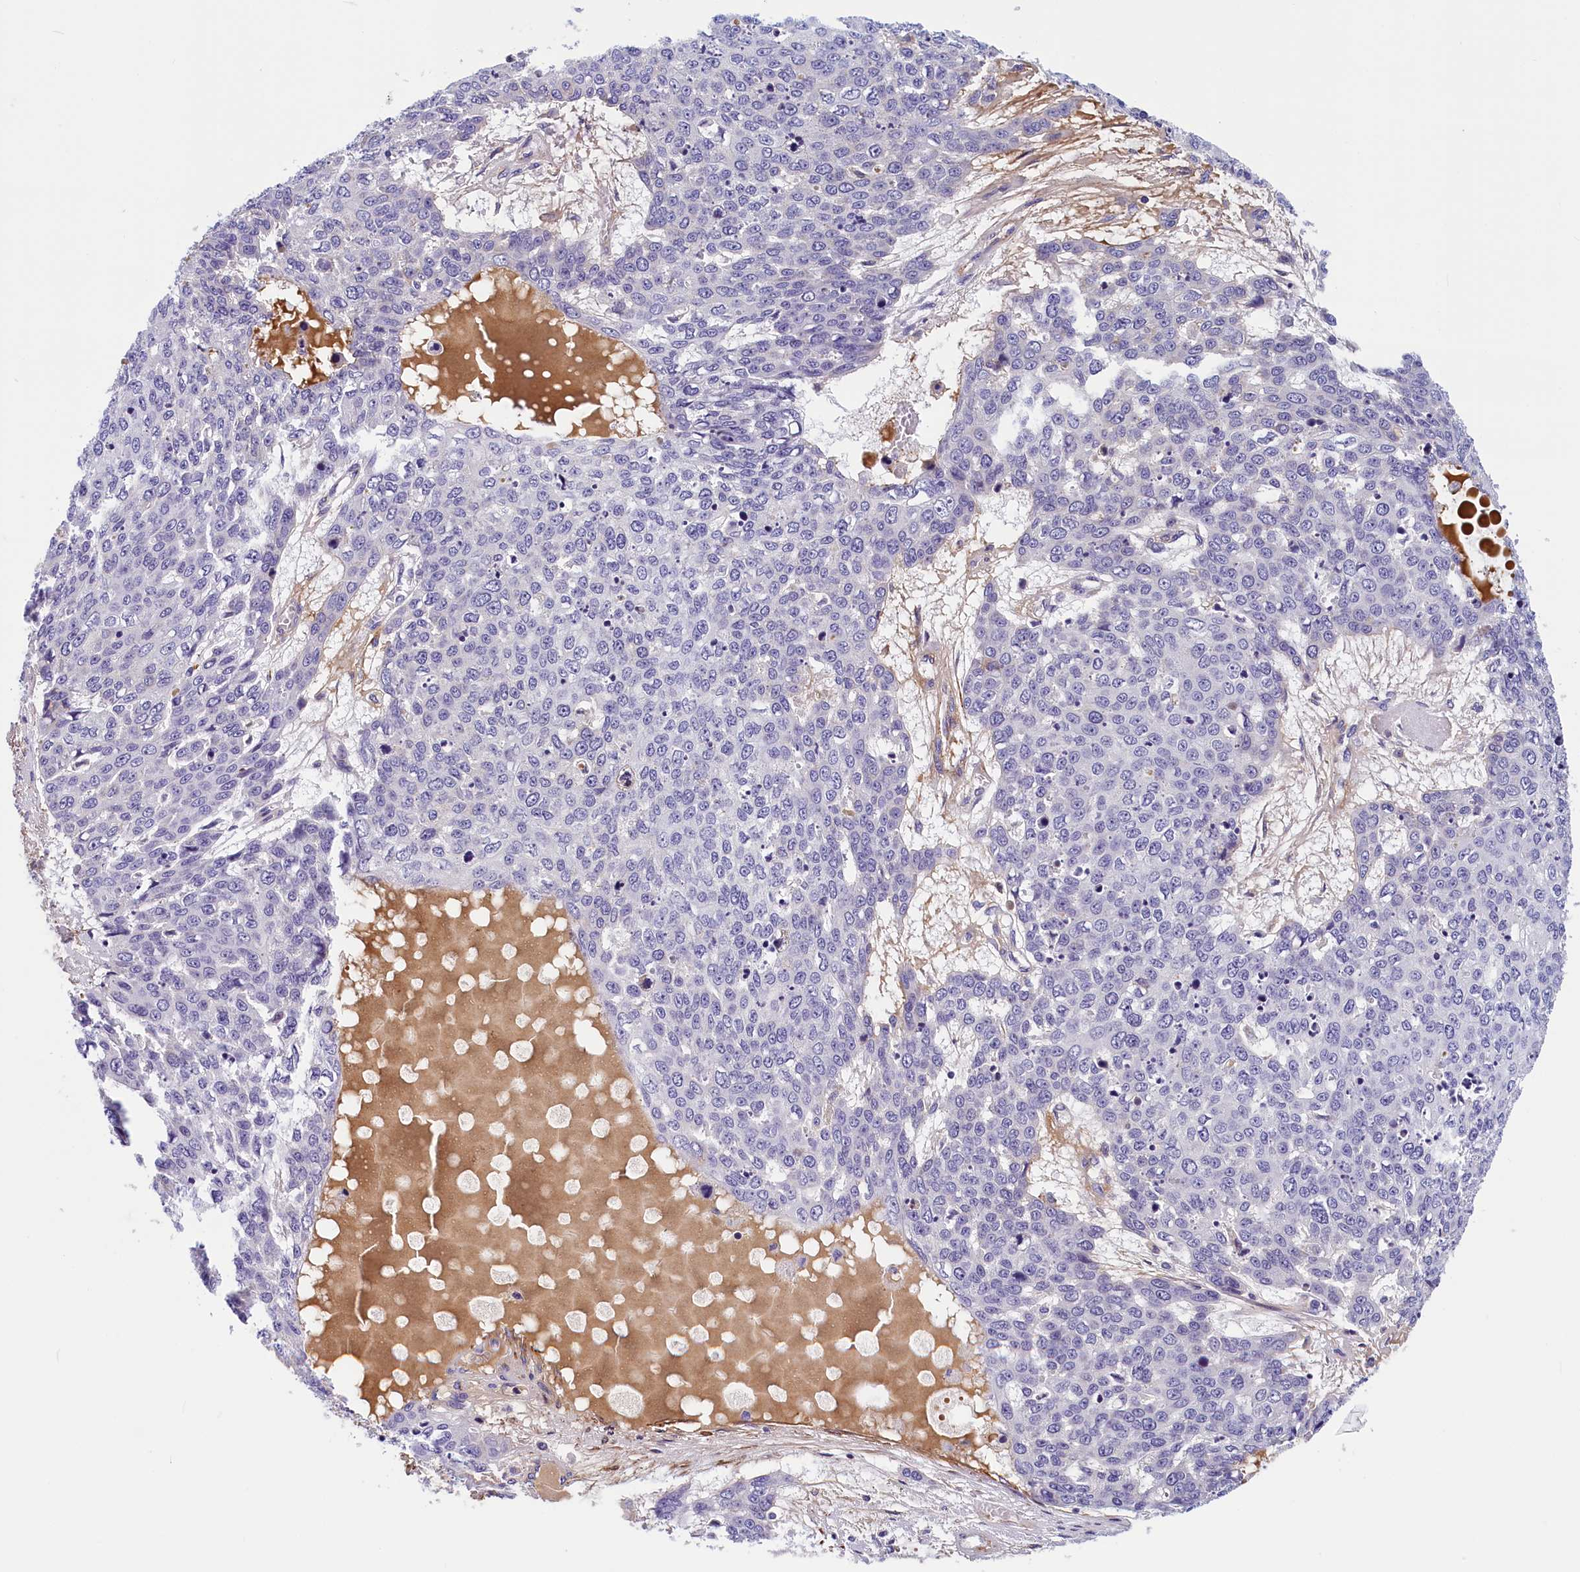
{"staining": {"intensity": "negative", "quantity": "none", "location": "none"}, "tissue": "skin cancer", "cell_type": "Tumor cells", "image_type": "cancer", "snomed": [{"axis": "morphology", "description": "Normal tissue, NOS"}, {"axis": "morphology", "description": "Squamous cell carcinoma, NOS"}, {"axis": "topography", "description": "Skin"}], "caption": "Immunohistochemistry of human squamous cell carcinoma (skin) demonstrates no positivity in tumor cells. Nuclei are stained in blue.", "gene": "BCL2L13", "patient": {"sex": "male", "age": 72}}